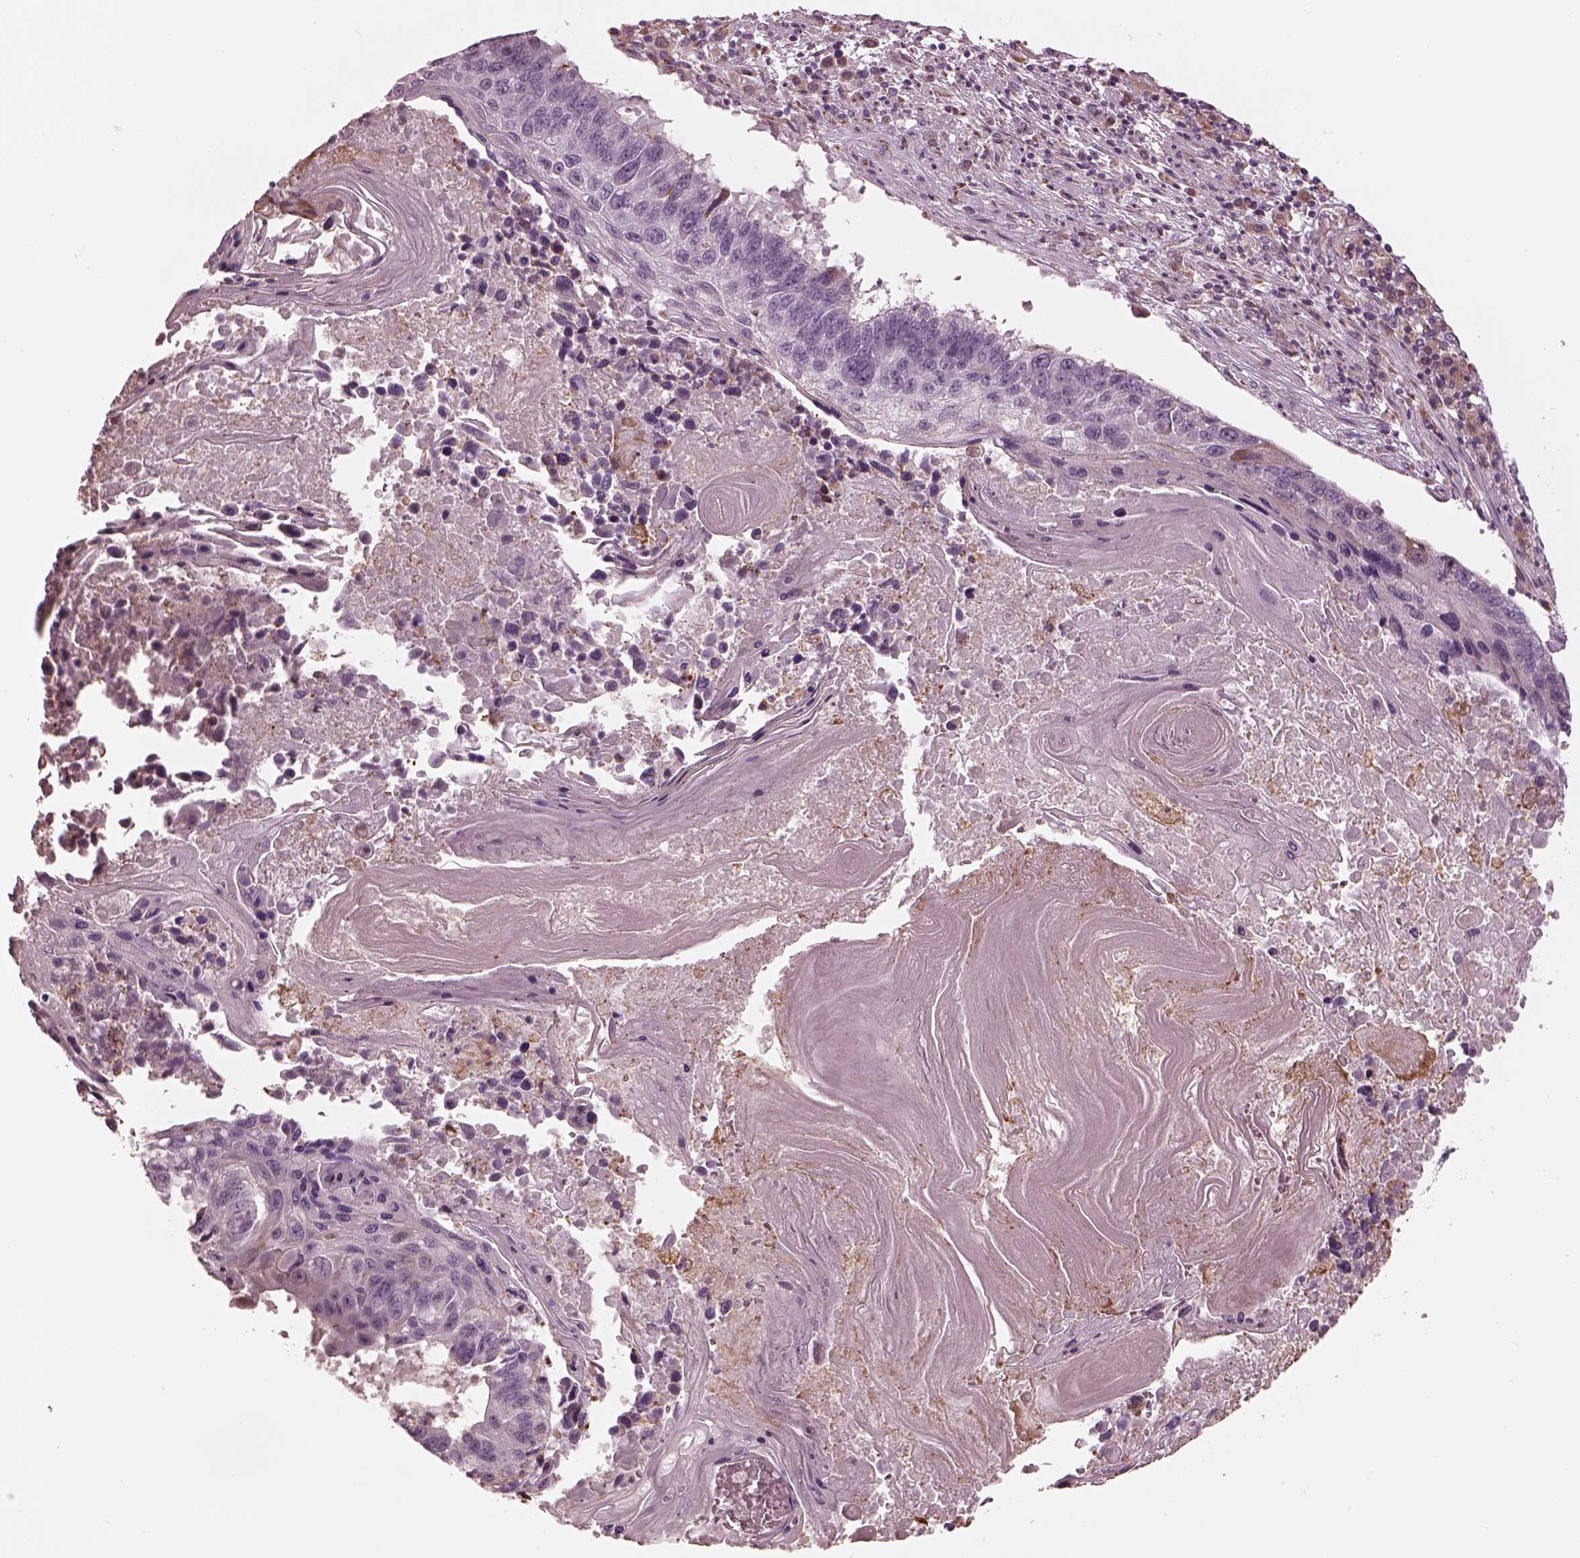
{"staining": {"intensity": "negative", "quantity": "none", "location": "none"}, "tissue": "lung cancer", "cell_type": "Tumor cells", "image_type": "cancer", "snomed": [{"axis": "morphology", "description": "Squamous cell carcinoma, NOS"}, {"axis": "topography", "description": "Lung"}], "caption": "DAB (3,3'-diaminobenzidine) immunohistochemical staining of lung cancer (squamous cell carcinoma) reveals no significant expression in tumor cells.", "gene": "CADM2", "patient": {"sex": "male", "age": 73}}